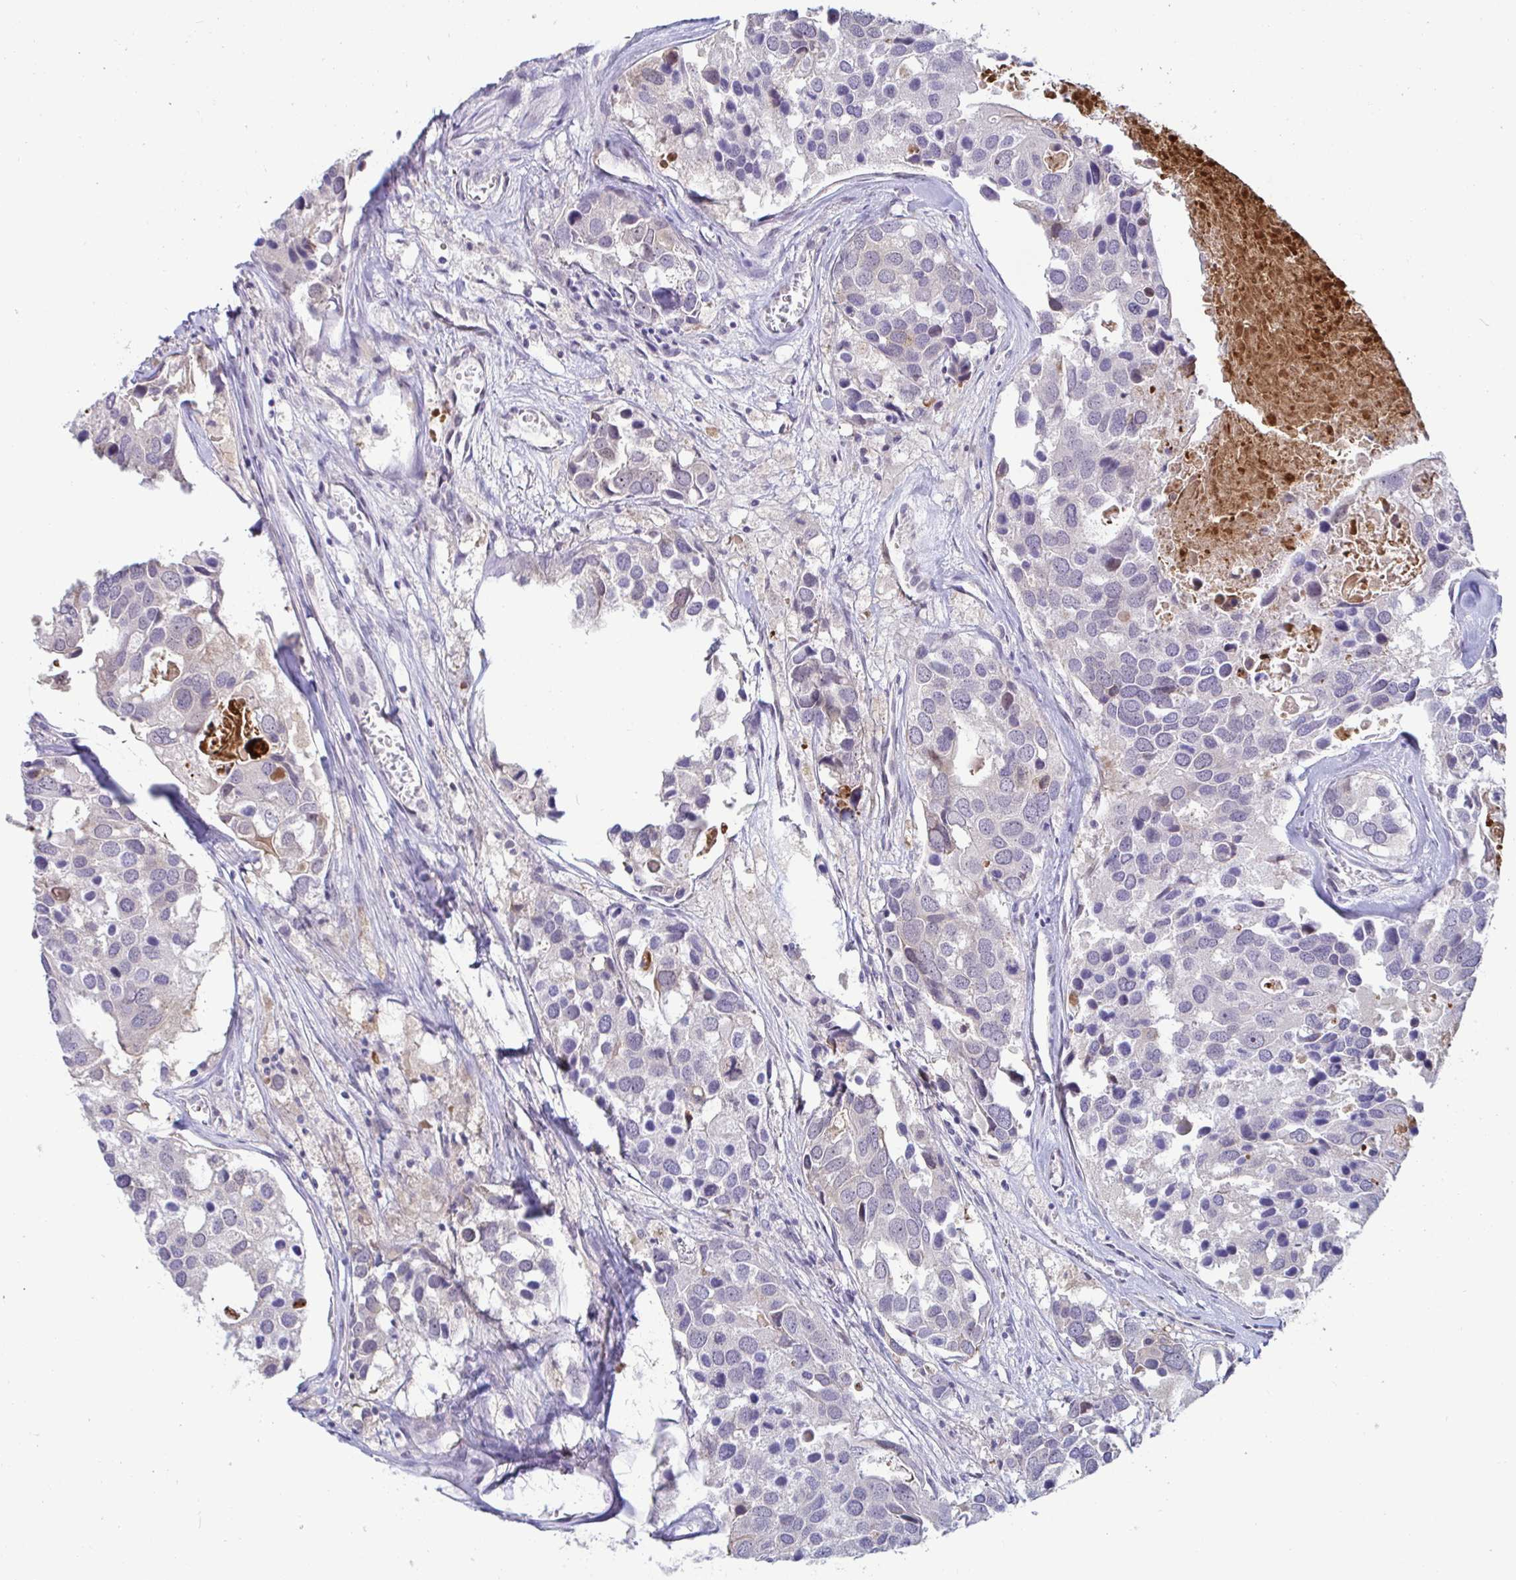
{"staining": {"intensity": "negative", "quantity": "none", "location": "none"}, "tissue": "breast cancer", "cell_type": "Tumor cells", "image_type": "cancer", "snomed": [{"axis": "morphology", "description": "Duct carcinoma"}, {"axis": "topography", "description": "Breast"}], "caption": "Breast cancer (invasive ductal carcinoma) was stained to show a protein in brown. There is no significant positivity in tumor cells.", "gene": "GSTM1", "patient": {"sex": "female", "age": 83}}